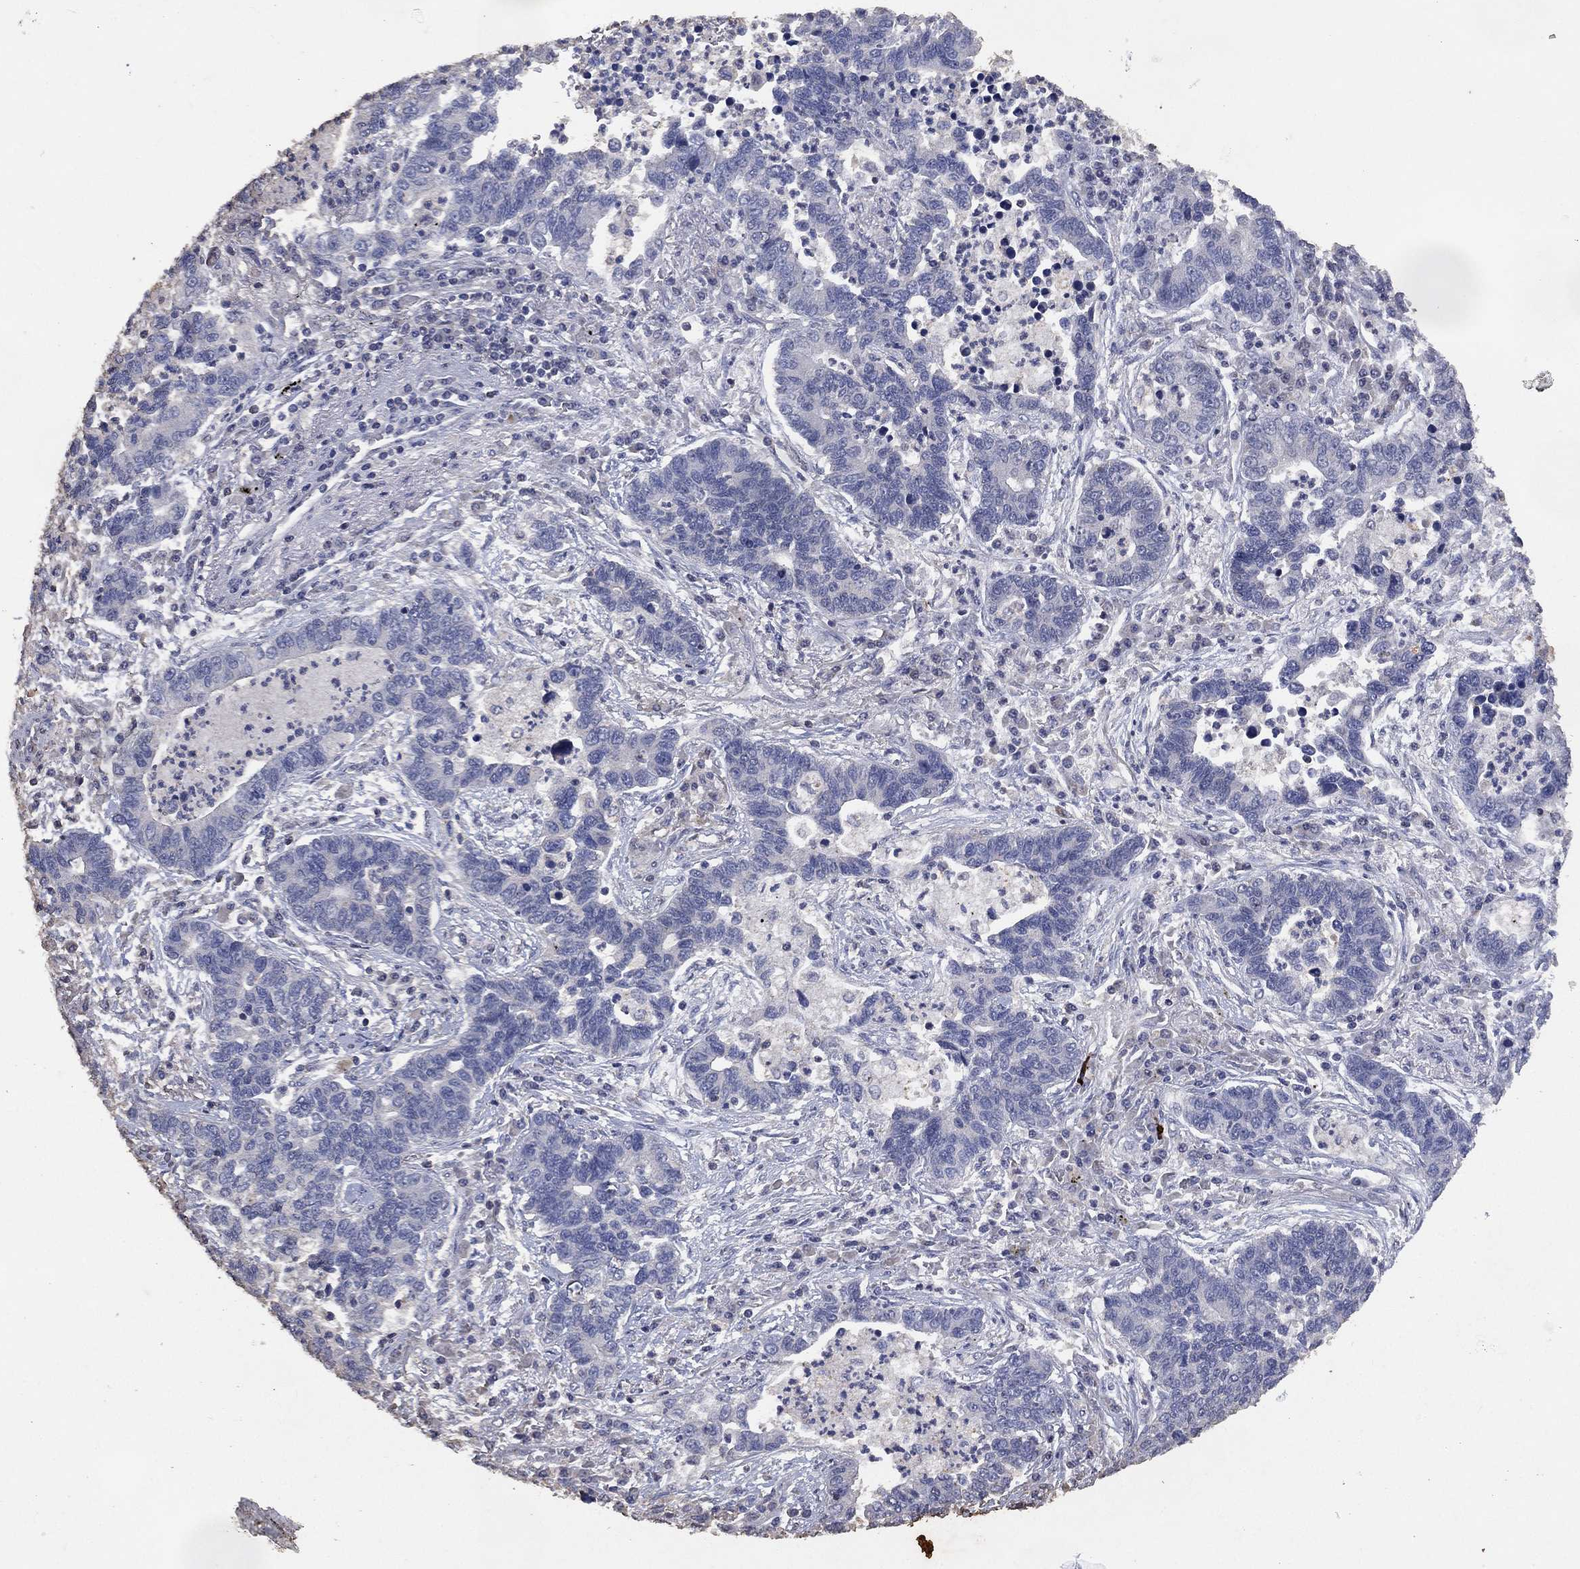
{"staining": {"intensity": "negative", "quantity": "none", "location": "none"}, "tissue": "lung cancer", "cell_type": "Tumor cells", "image_type": "cancer", "snomed": [{"axis": "morphology", "description": "Adenocarcinoma, NOS"}, {"axis": "topography", "description": "Lung"}], "caption": "High power microscopy micrograph of an immunohistochemistry (IHC) image of lung cancer, revealing no significant expression in tumor cells.", "gene": "ADPRHL1", "patient": {"sex": "female", "age": 57}}